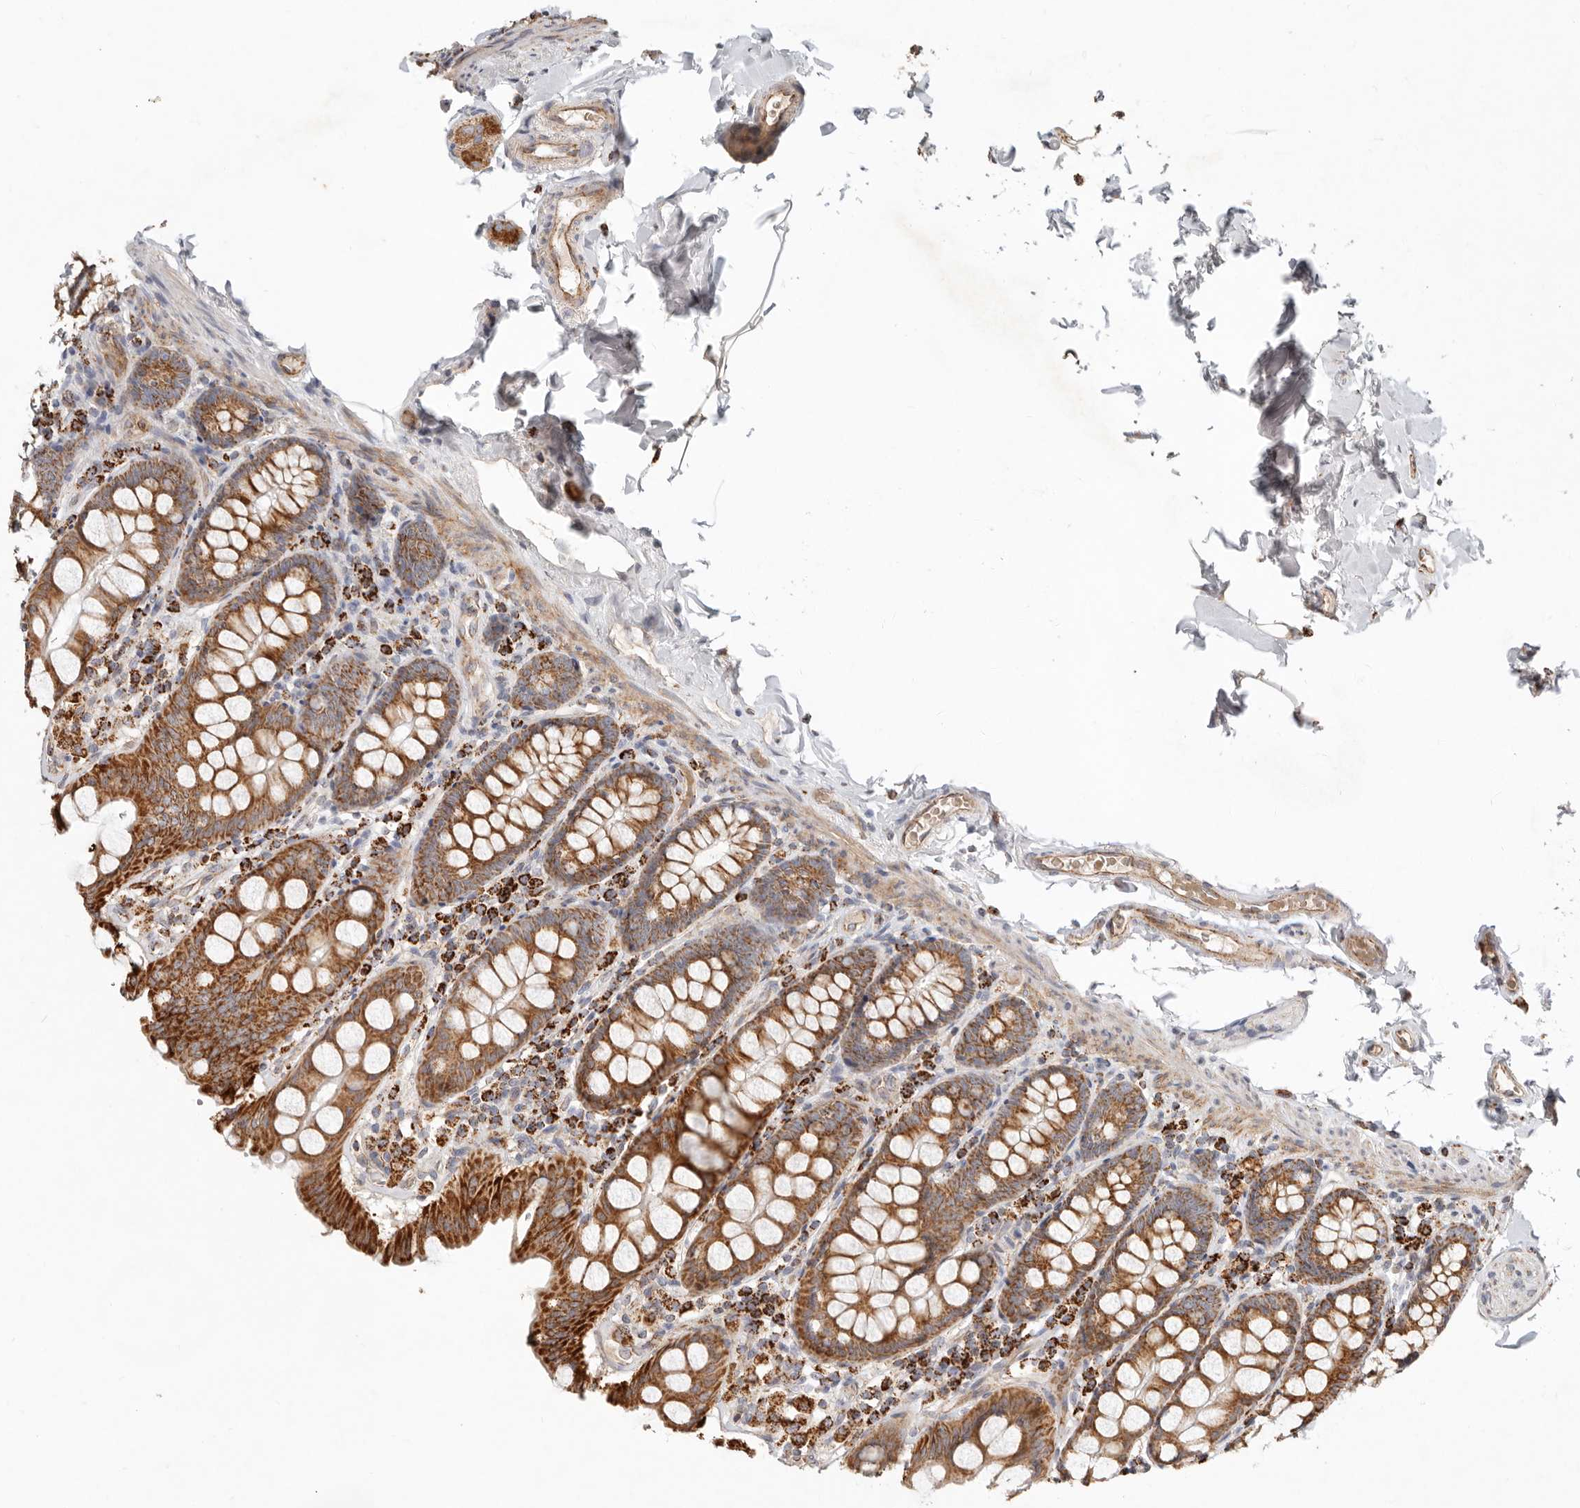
{"staining": {"intensity": "weak", "quantity": ">75%", "location": "cytoplasmic/membranous"}, "tissue": "colon", "cell_type": "Endothelial cells", "image_type": "normal", "snomed": [{"axis": "morphology", "description": "Normal tissue, NOS"}, {"axis": "topography", "description": "Colon"}, {"axis": "topography", "description": "Peripheral nerve tissue"}], "caption": "Colon stained for a protein exhibits weak cytoplasmic/membranous positivity in endothelial cells. The protein of interest is stained brown, and the nuclei are stained in blue (DAB (3,3'-diaminobenzidine) IHC with brightfield microscopy, high magnification).", "gene": "ARHGEF10L", "patient": {"sex": "female", "age": 61}}